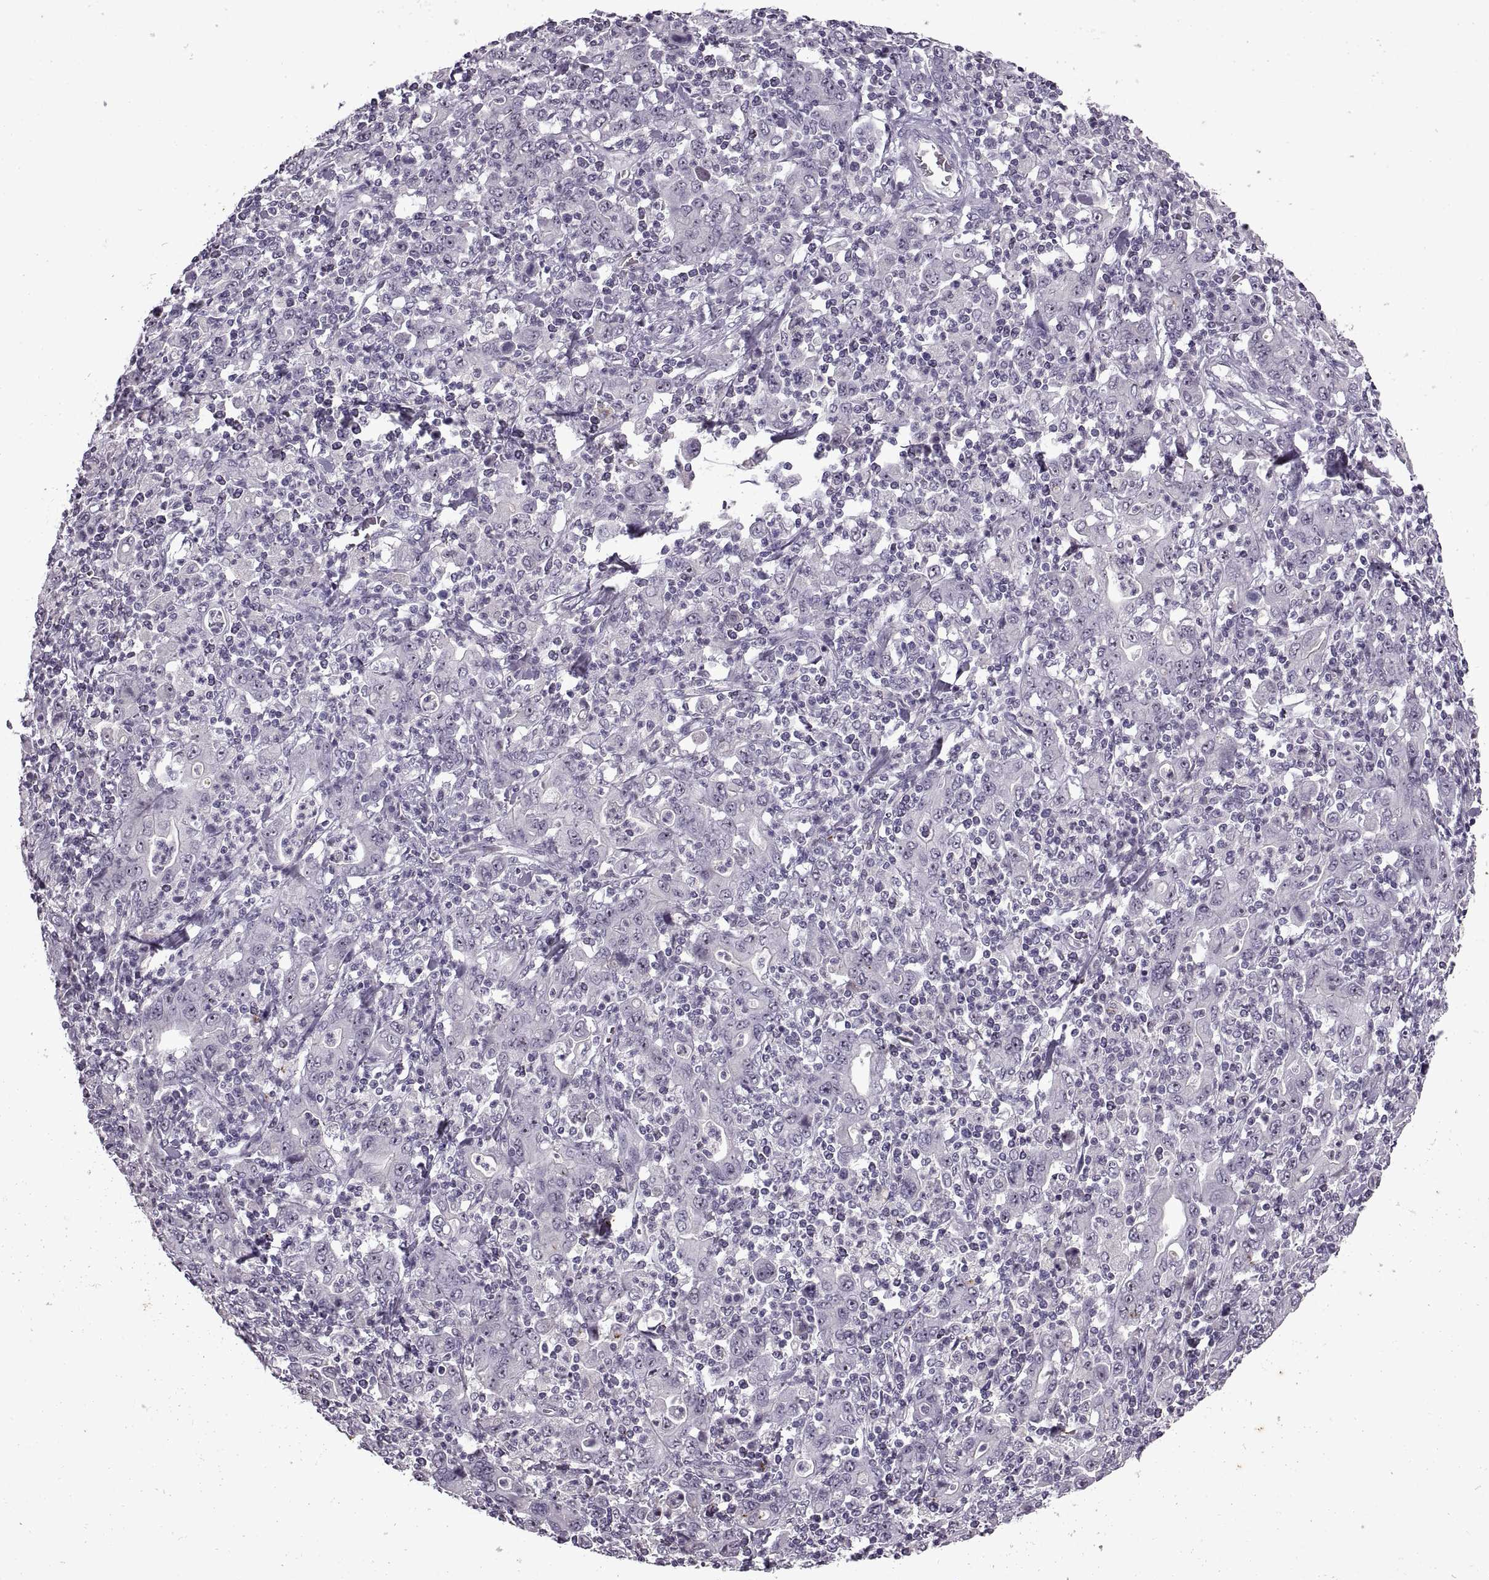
{"staining": {"intensity": "weak", "quantity": "<25%", "location": "nuclear"}, "tissue": "stomach cancer", "cell_type": "Tumor cells", "image_type": "cancer", "snomed": [{"axis": "morphology", "description": "Adenocarcinoma, NOS"}, {"axis": "topography", "description": "Stomach, upper"}], "caption": "Immunohistochemistry (IHC) photomicrograph of human stomach cancer (adenocarcinoma) stained for a protein (brown), which exhibits no expression in tumor cells. Nuclei are stained in blue.", "gene": "SINHCAF", "patient": {"sex": "male", "age": 69}}